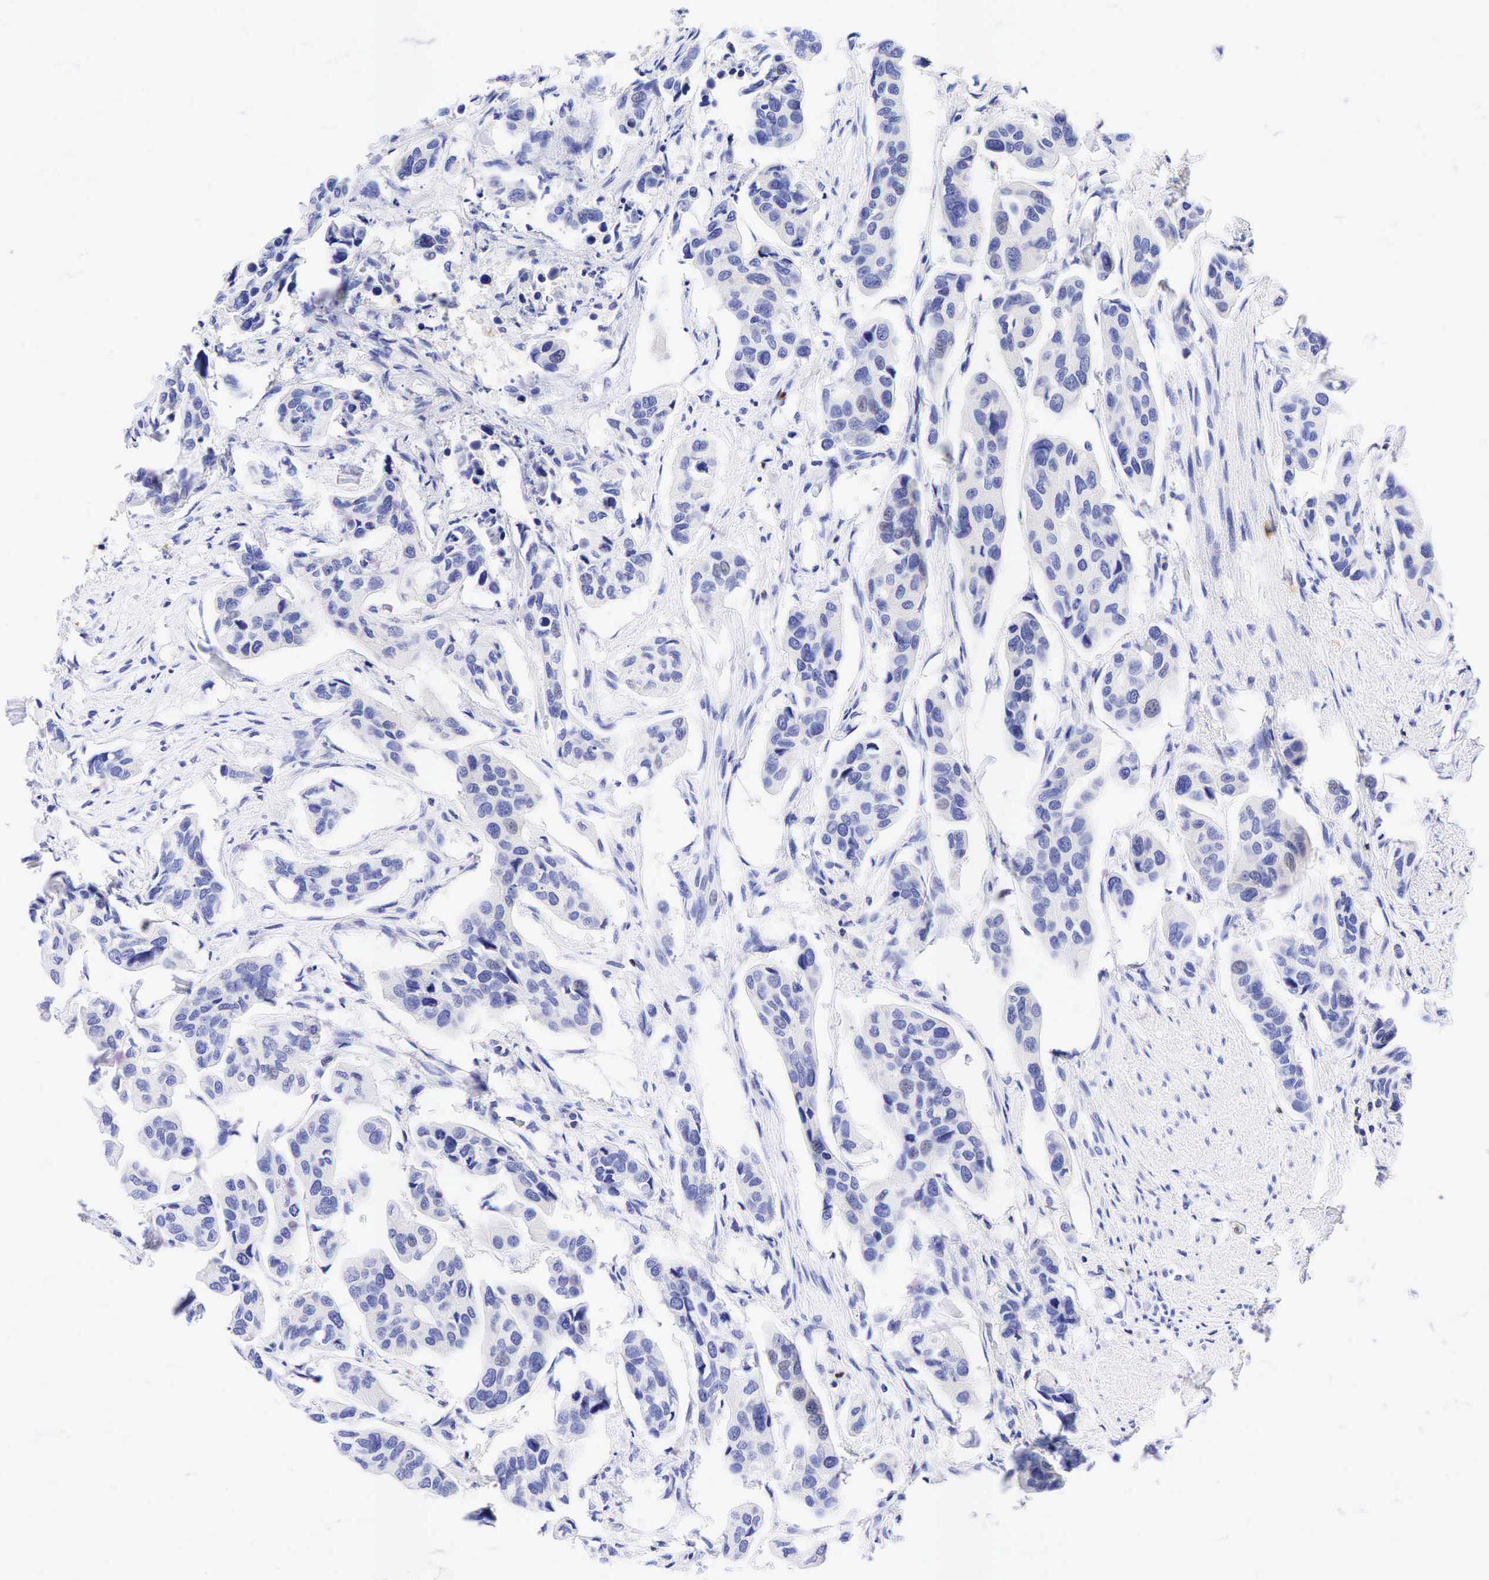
{"staining": {"intensity": "negative", "quantity": "none", "location": "none"}, "tissue": "urothelial cancer", "cell_type": "Tumor cells", "image_type": "cancer", "snomed": [{"axis": "morphology", "description": "Adenocarcinoma, NOS"}, {"axis": "topography", "description": "Urinary bladder"}], "caption": "Tumor cells show no significant protein staining in urothelial cancer.", "gene": "TNFRSF8", "patient": {"sex": "male", "age": 61}}